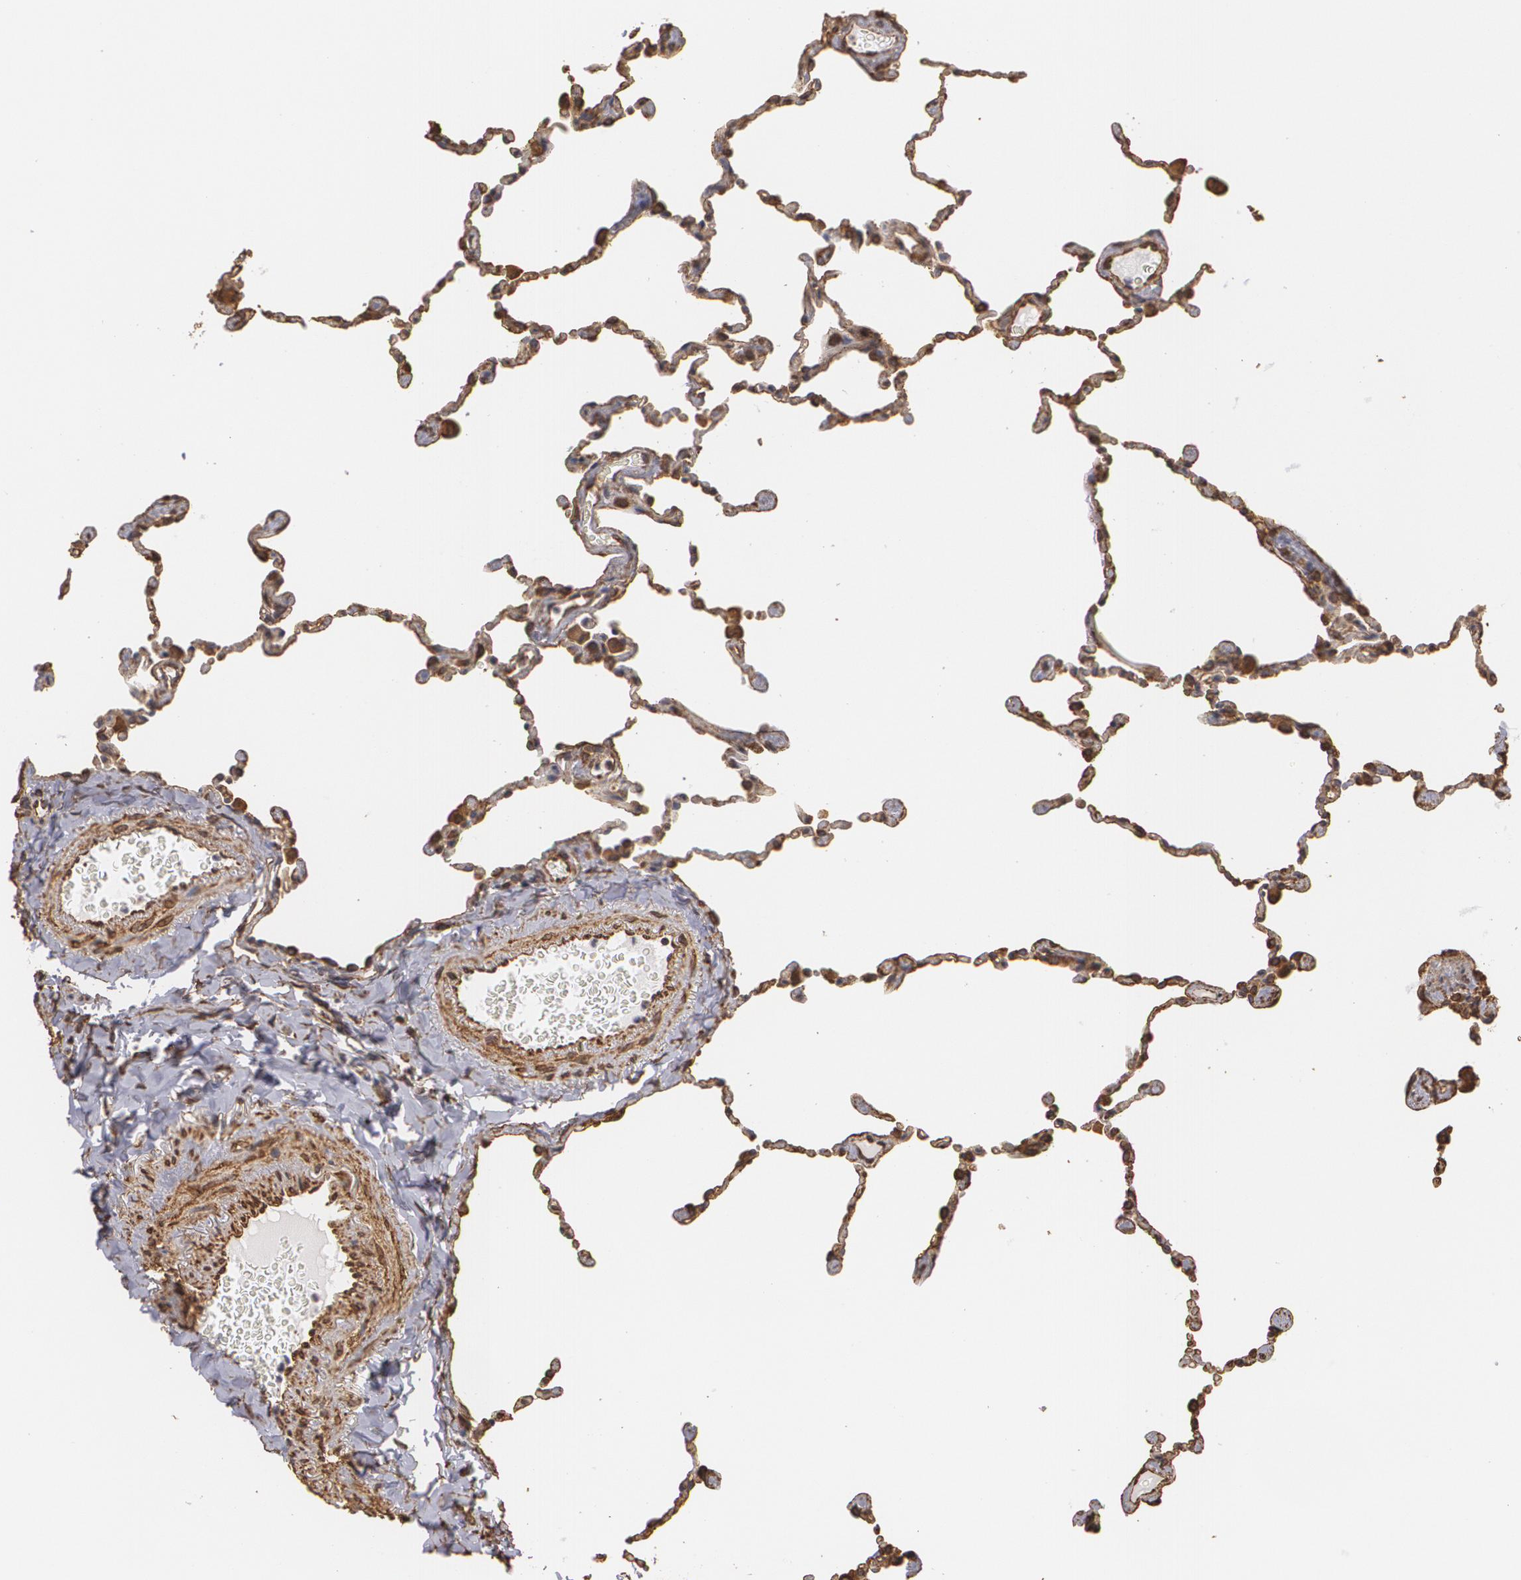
{"staining": {"intensity": "strong", "quantity": ">75%", "location": "cytoplasmic/membranous"}, "tissue": "lung", "cell_type": "Alveolar cells", "image_type": "normal", "snomed": [{"axis": "morphology", "description": "Normal tissue, NOS"}, {"axis": "topography", "description": "Lung"}], "caption": "Lung stained with immunohistochemistry exhibits strong cytoplasmic/membranous positivity in about >75% of alveolar cells.", "gene": "CYB5R3", "patient": {"sex": "female", "age": 61}}